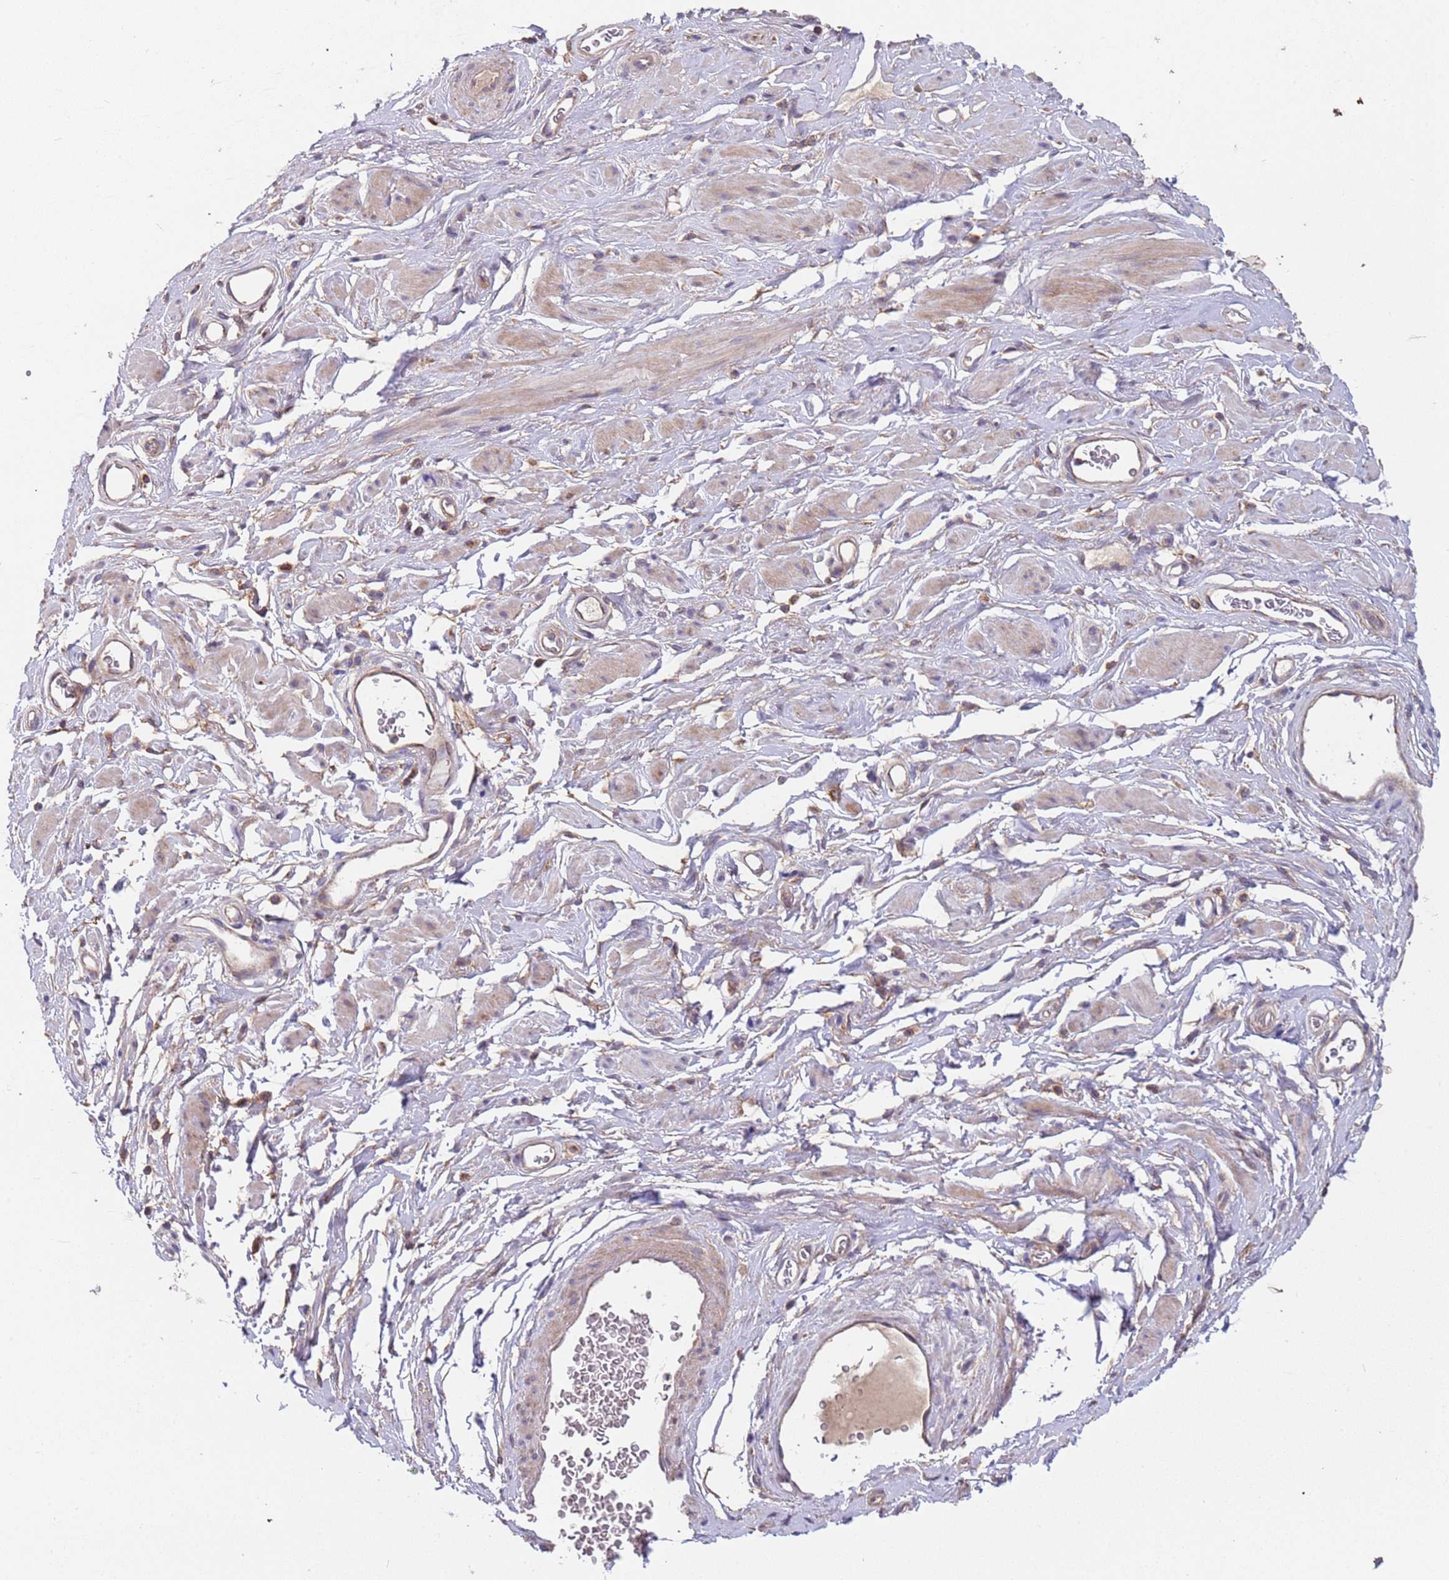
{"staining": {"intensity": "weak", "quantity": "<25%", "location": "cytoplasmic/membranous"}, "tissue": "adipose tissue", "cell_type": "Adipocytes", "image_type": "normal", "snomed": [{"axis": "morphology", "description": "Normal tissue, NOS"}, {"axis": "morphology", "description": "Adenocarcinoma, NOS"}, {"axis": "topography", "description": "Rectum"}, {"axis": "topography", "description": "Vagina"}, {"axis": "topography", "description": "Peripheral nerve tissue"}], "caption": "Immunohistochemical staining of normal adipose tissue shows no significant positivity in adipocytes.", "gene": "ACAD8", "patient": {"sex": "female", "age": 71}}